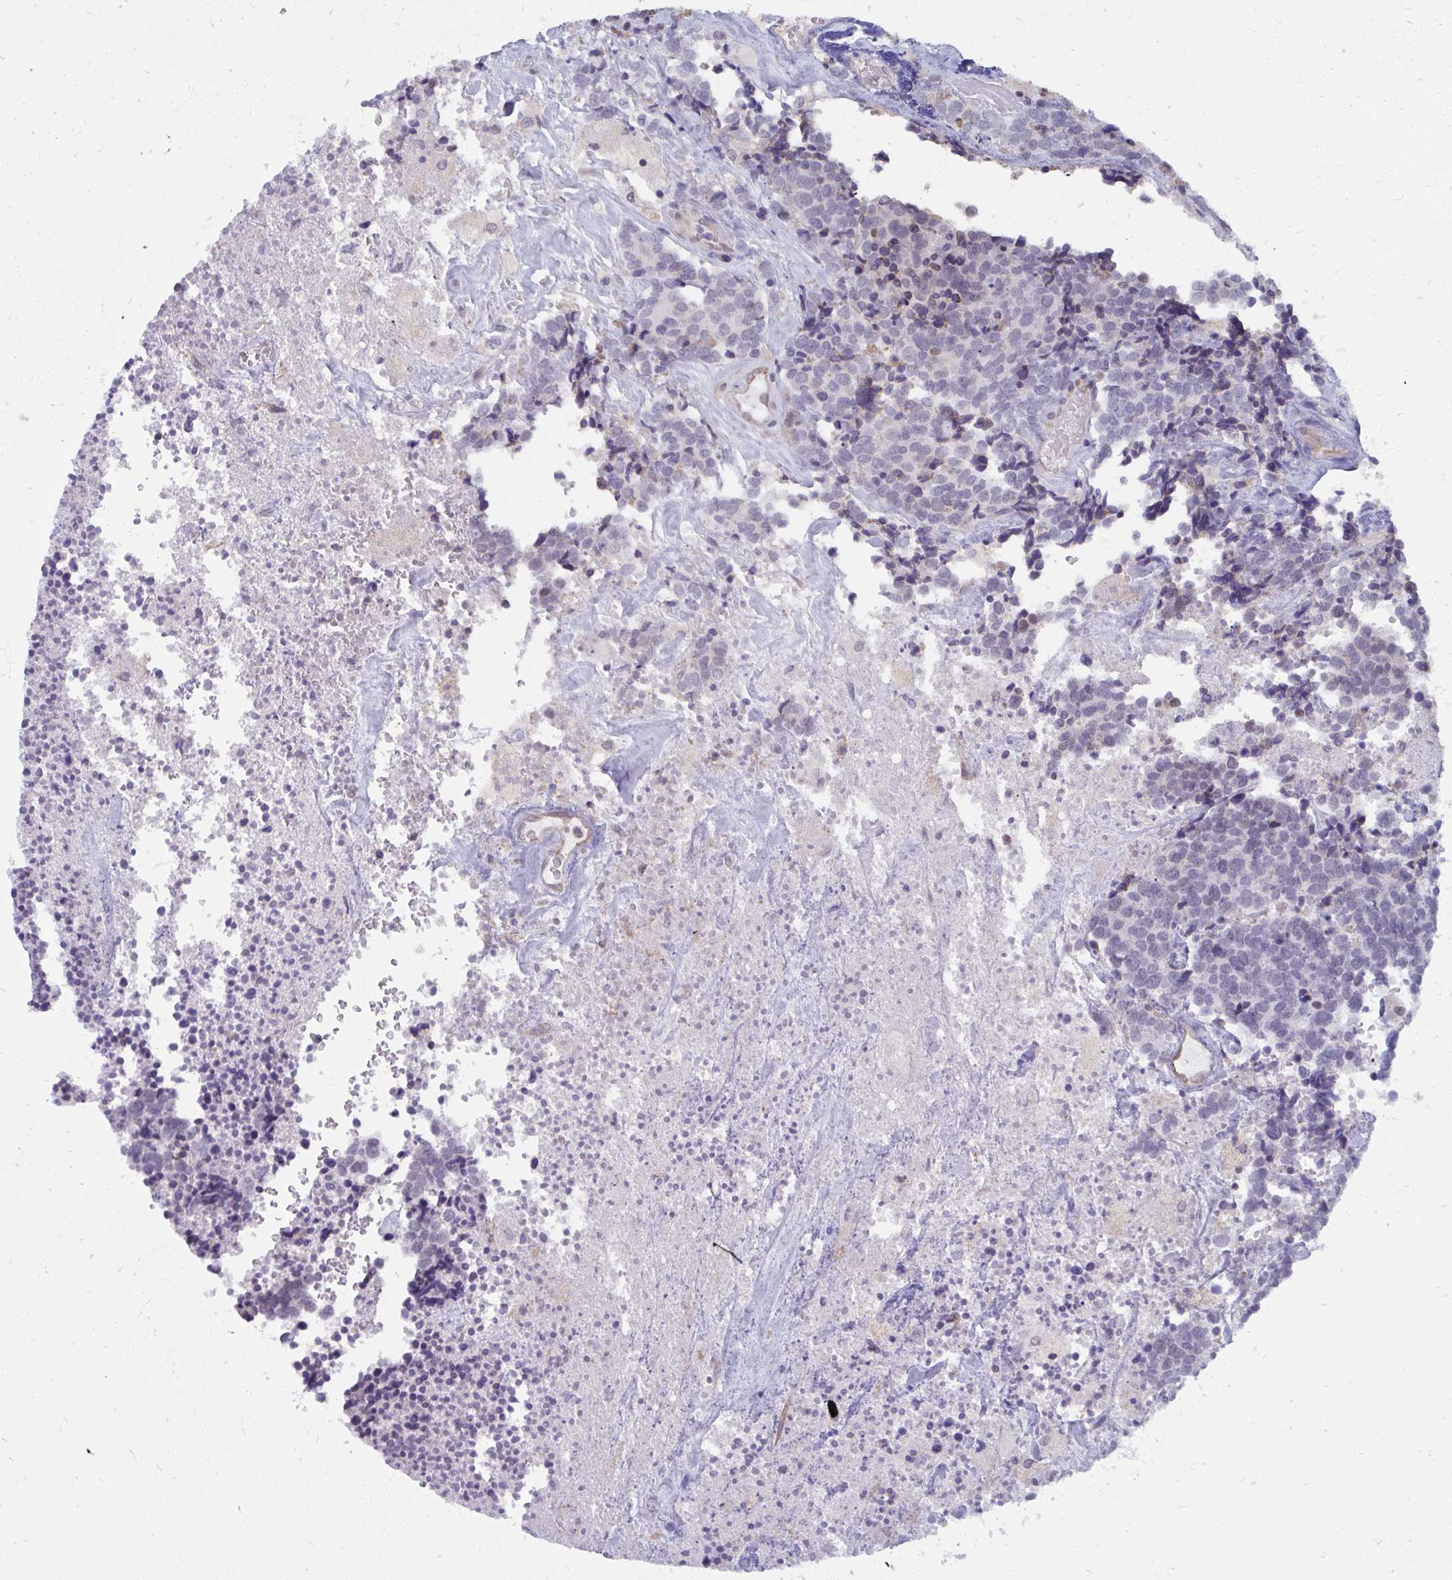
{"staining": {"intensity": "negative", "quantity": "none", "location": "none"}, "tissue": "carcinoid", "cell_type": "Tumor cells", "image_type": "cancer", "snomed": [{"axis": "morphology", "description": "Carcinoid, malignant, NOS"}, {"axis": "topography", "description": "Skin"}], "caption": "Carcinoid (malignant) was stained to show a protein in brown. There is no significant staining in tumor cells.", "gene": "NMNAT1", "patient": {"sex": "female", "age": 79}}